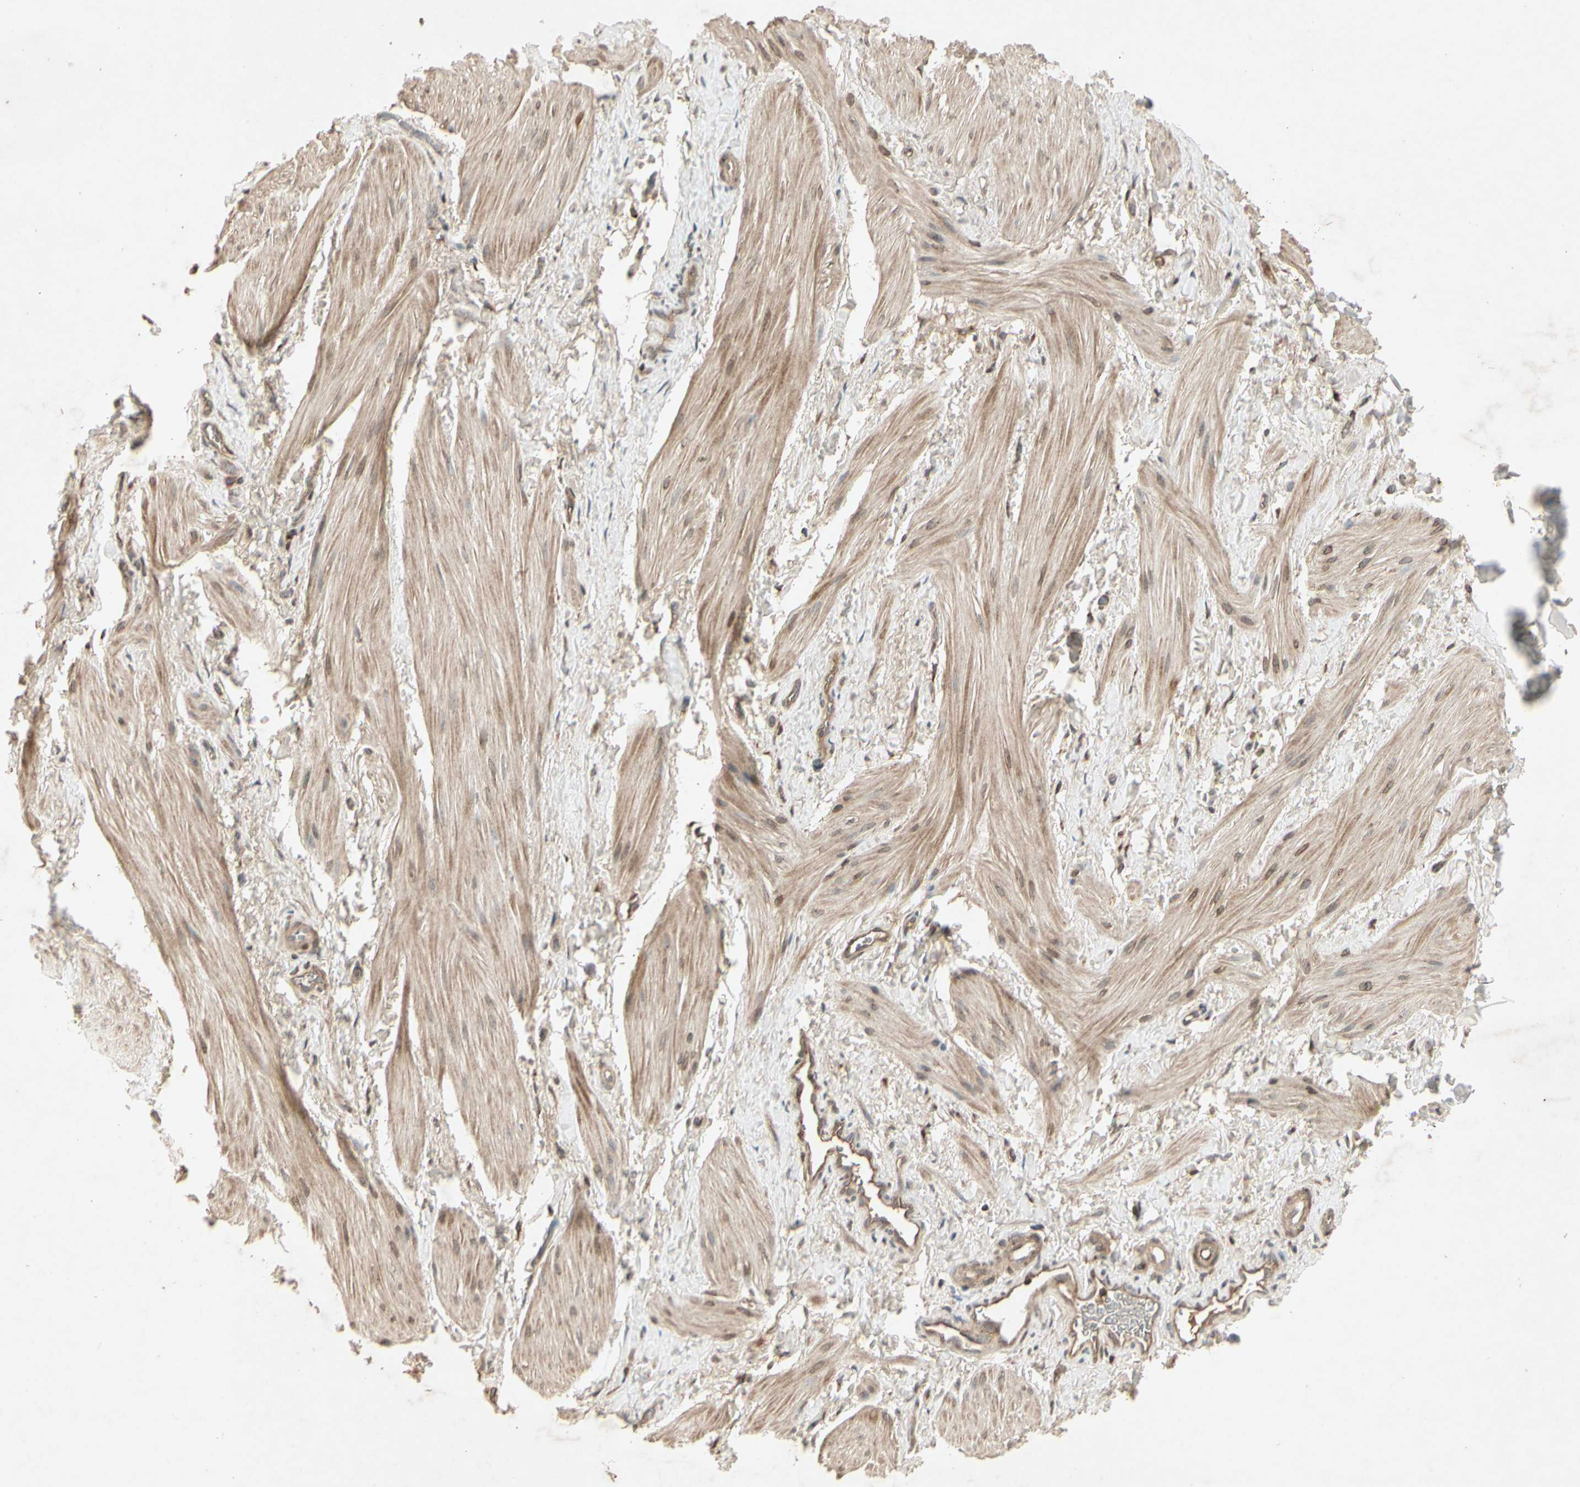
{"staining": {"intensity": "weak", "quantity": ">75%", "location": "cytoplasmic/membranous"}, "tissue": "smooth muscle", "cell_type": "Smooth muscle cells", "image_type": "normal", "snomed": [{"axis": "morphology", "description": "Normal tissue, NOS"}, {"axis": "topography", "description": "Smooth muscle"}], "caption": "A photomicrograph of human smooth muscle stained for a protein shows weak cytoplasmic/membranous brown staining in smooth muscle cells.", "gene": "TEK", "patient": {"sex": "male", "age": 16}}